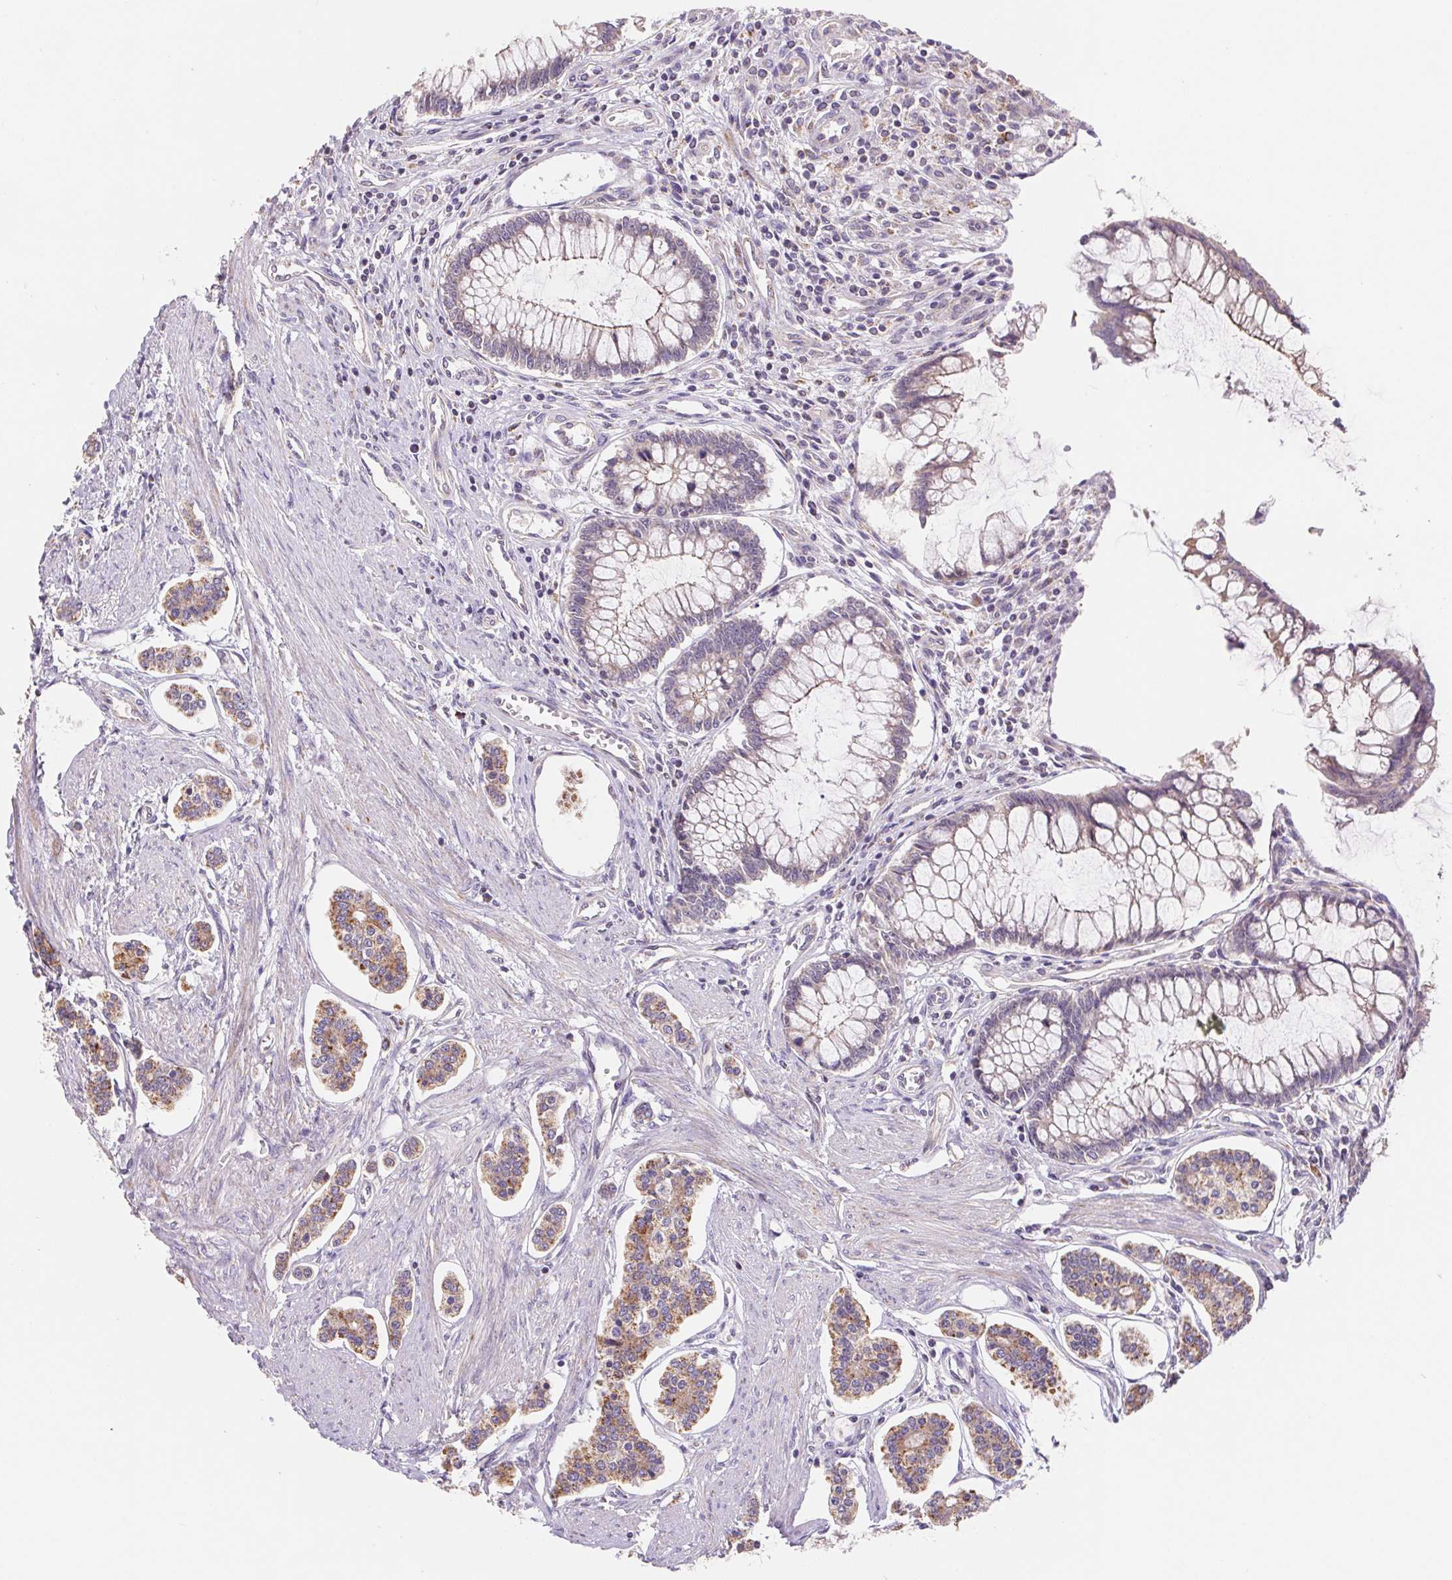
{"staining": {"intensity": "moderate", "quantity": ">75%", "location": "cytoplasmic/membranous"}, "tissue": "carcinoid", "cell_type": "Tumor cells", "image_type": "cancer", "snomed": [{"axis": "morphology", "description": "Carcinoid, malignant, NOS"}, {"axis": "topography", "description": "Small intestine"}], "caption": "Tumor cells show moderate cytoplasmic/membranous staining in about >75% of cells in carcinoid (malignant). The staining was performed using DAB (3,3'-diaminobenzidine) to visualize the protein expression in brown, while the nuclei were stained in blue with hematoxylin (Magnification: 20x).", "gene": "EMC6", "patient": {"sex": "female", "age": 65}}